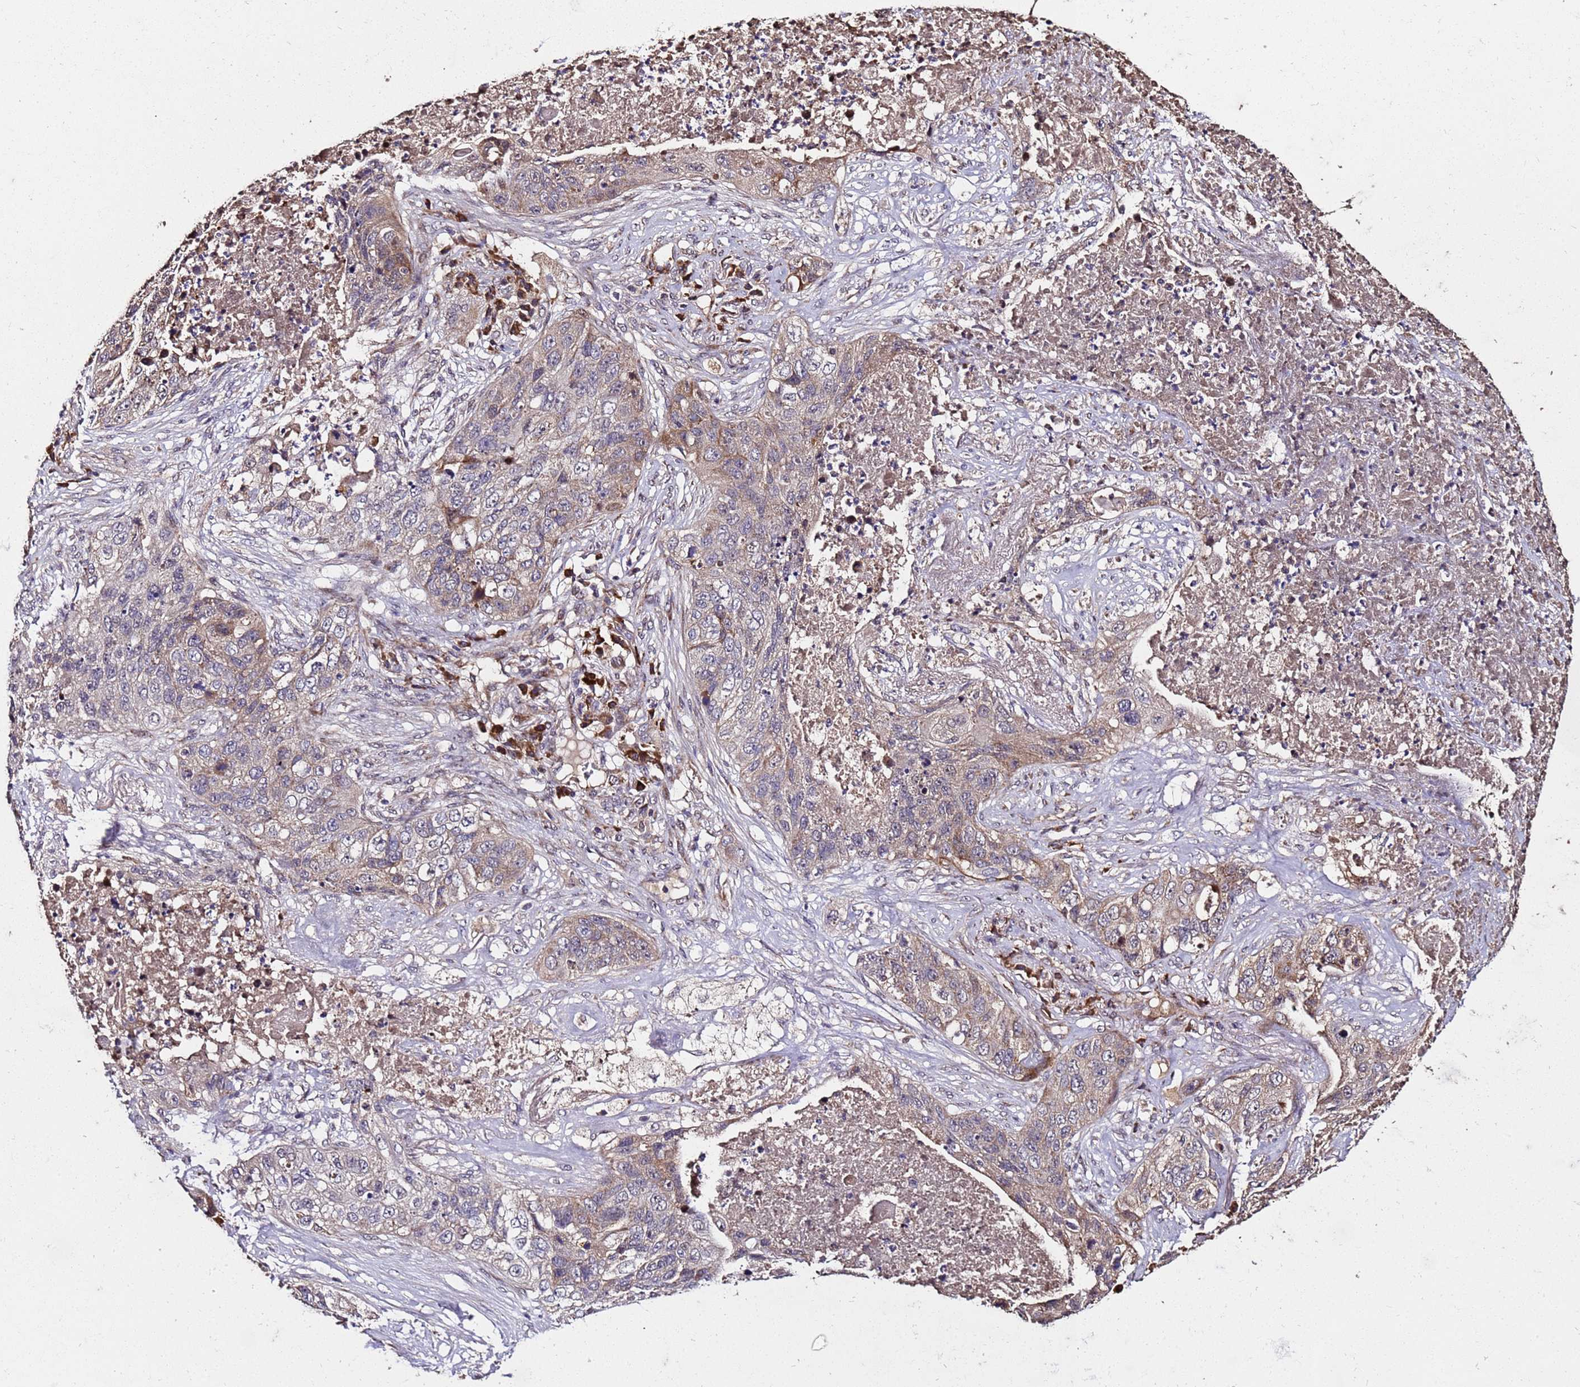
{"staining": {"intensity": "moderate", "quantity": ">75%", "location": "cytoplasmic/membranous"}, "tissue": "lung cancer", "cell_type": "Tumor cells", "image_type": "cancer", "snomed": [{"axis": "morphology", "description": "Squamous cell carcinoma, NOS"}, {"axis": "topography", "description": "Lung"}], "caption": "A photomicrograph showing moderate cytoplasmic/membranous staining in approximately >75% of tumor cells in lung cancer, as visualized by brown immunohistochemical staining.", "gene": "WNK4", "patient": {"sex": "female", "age": 63}}